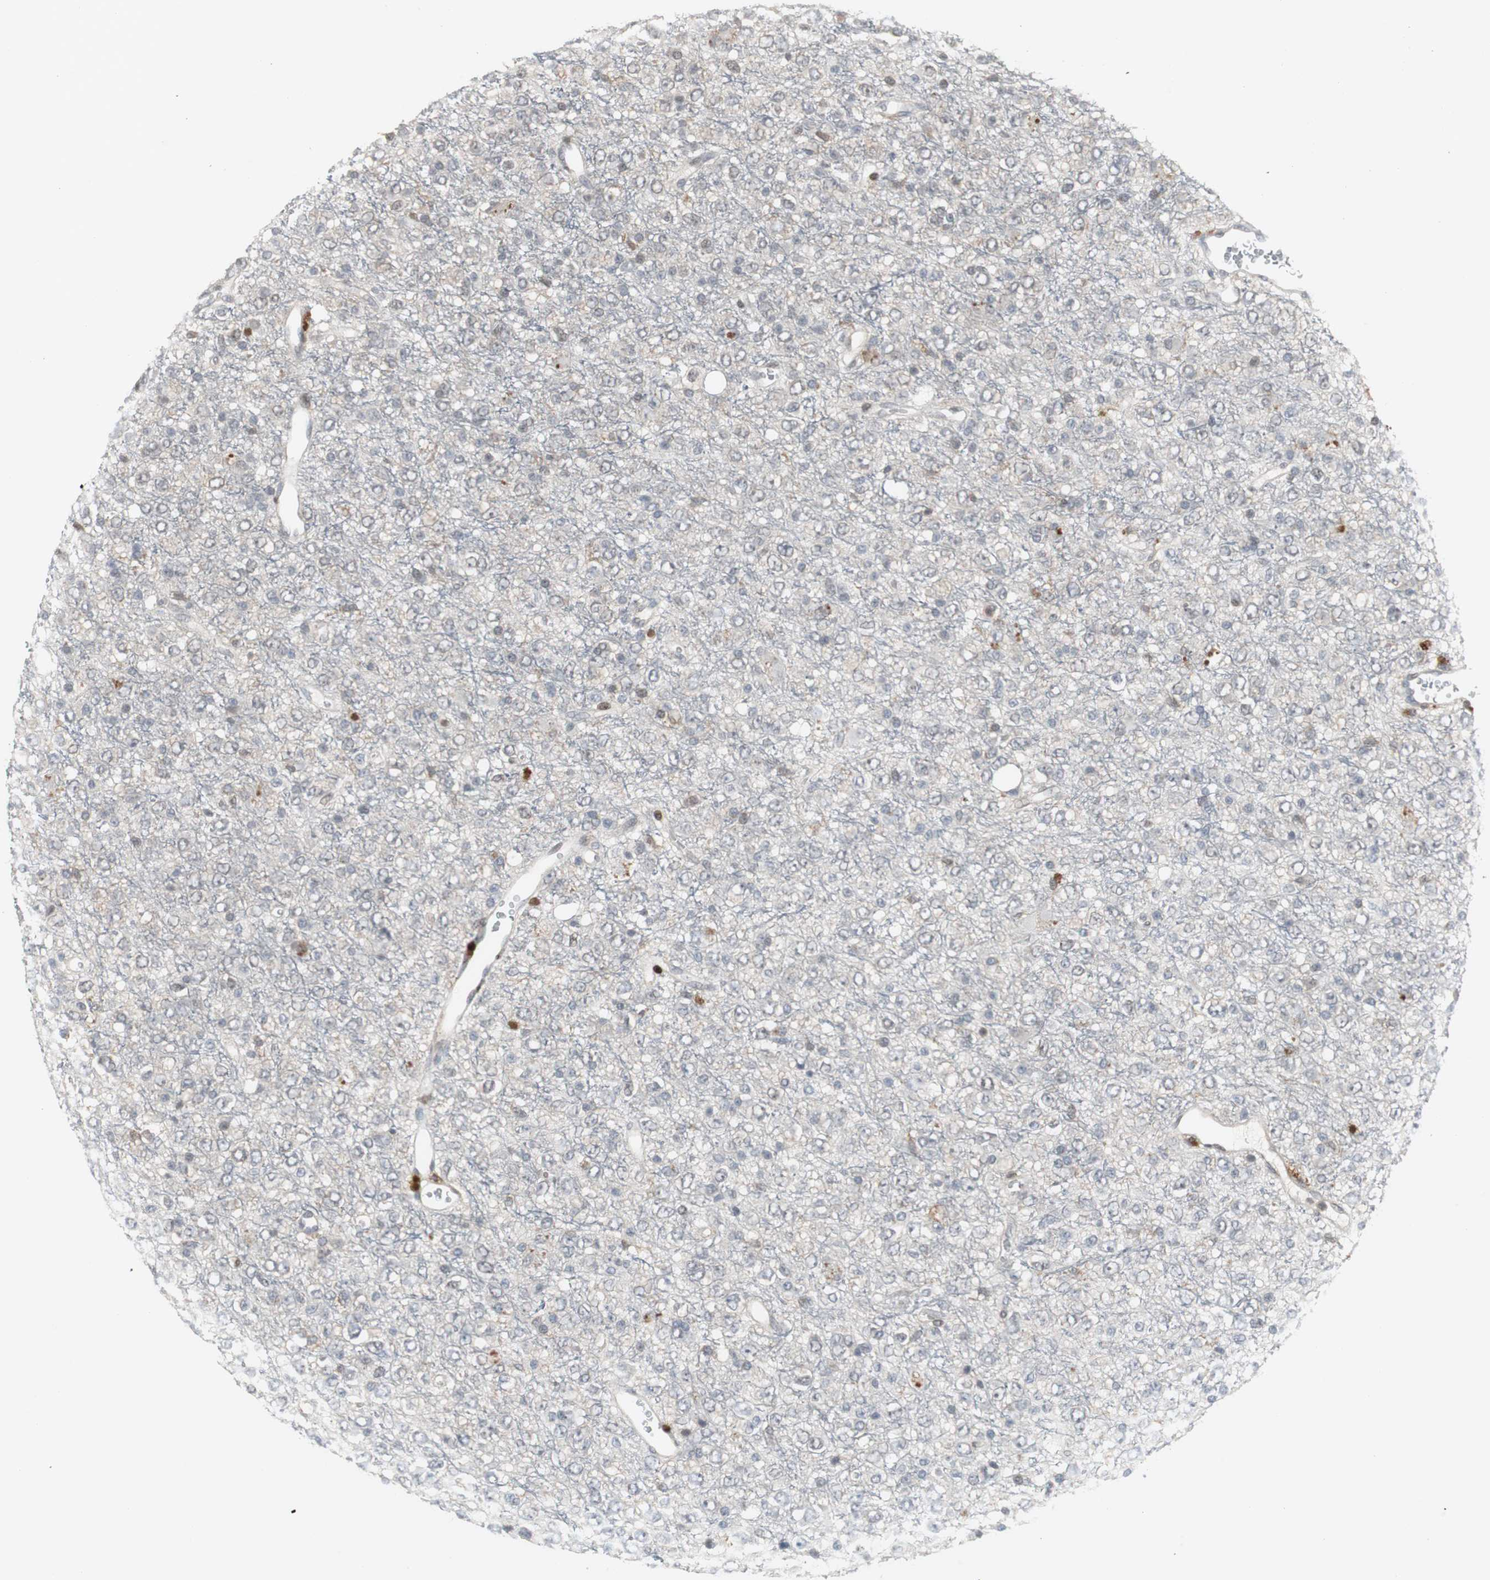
{"staining": {"intensity": "negative", "quantity": "none", "location": "none"}, "tissue": "glioma", "cell_type": "Tumor cells", "image_type": "cancer", "snomed": [{"axis": "morphology", "description": "Glioma, malignant, High grade"}, {"axis": "topography", "description": "pancreas cauda"}], "caption": "The histopathology image displays no significant expression in tumor cells of malignant high-grade glioma. (Immunohistochemistry, brightfield microscopy, high magnification).", "gene": "GRK2", "patient": {"sex": "male", "age": 60}}